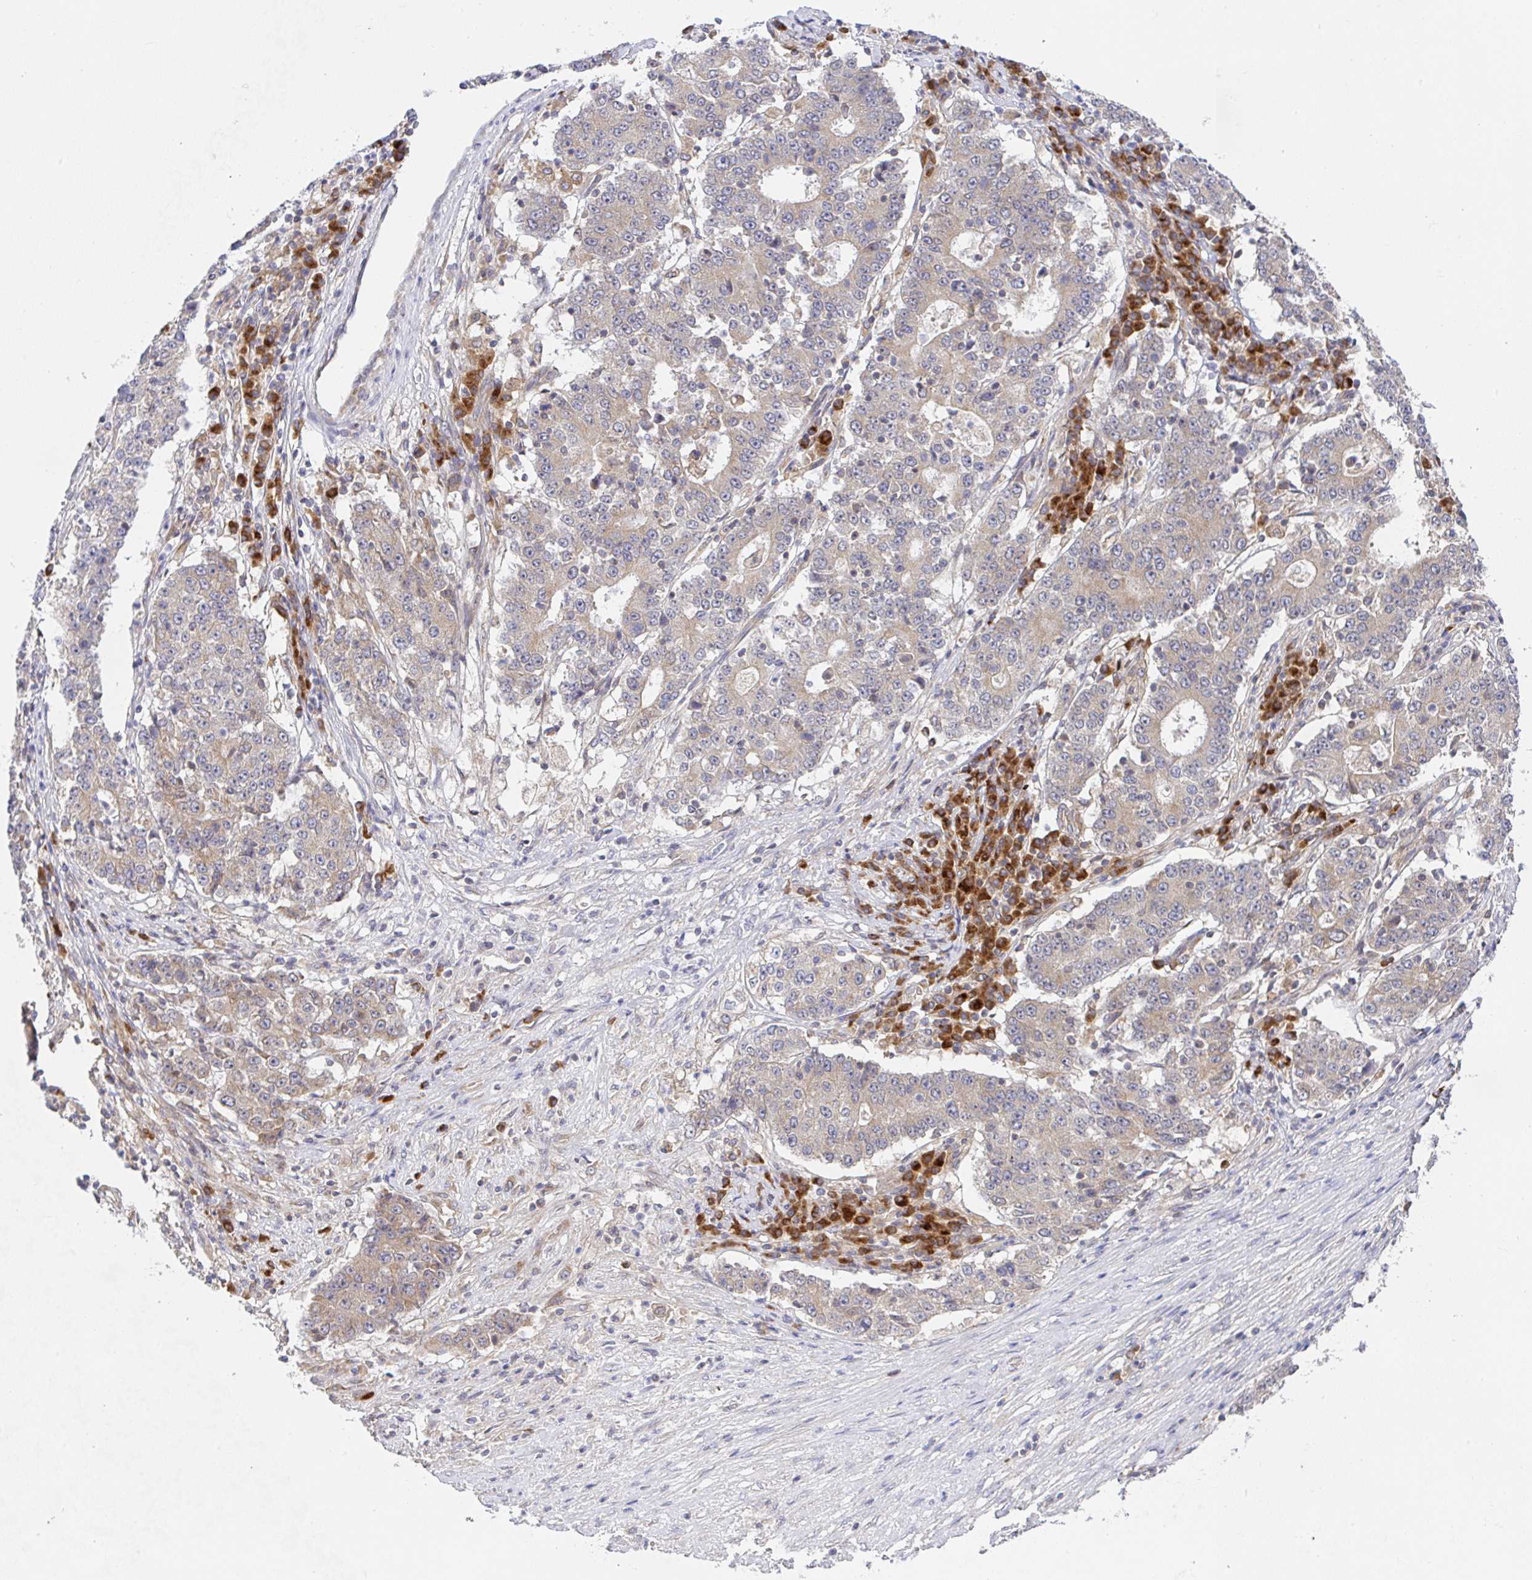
{"staining": {"intensity": "weak", "quantity": "<25%", "location": "cytoplasmic/membranous"}, "tissue": "stomach cancer", "cell_type": "Tumor cells", "image_type": "cancer", "snomed": [{"axis": "morphology", "description": "Adenocarcinoma, NOS"}, {"axis": "topography", "description": "Stomach"}], "caption": "Micrograph shows no protein staining in tumor cells of adenocarcinoma (stomach) tissue.", "gene": "DERL2", "patient": {"sex": "male", "age": 59}}